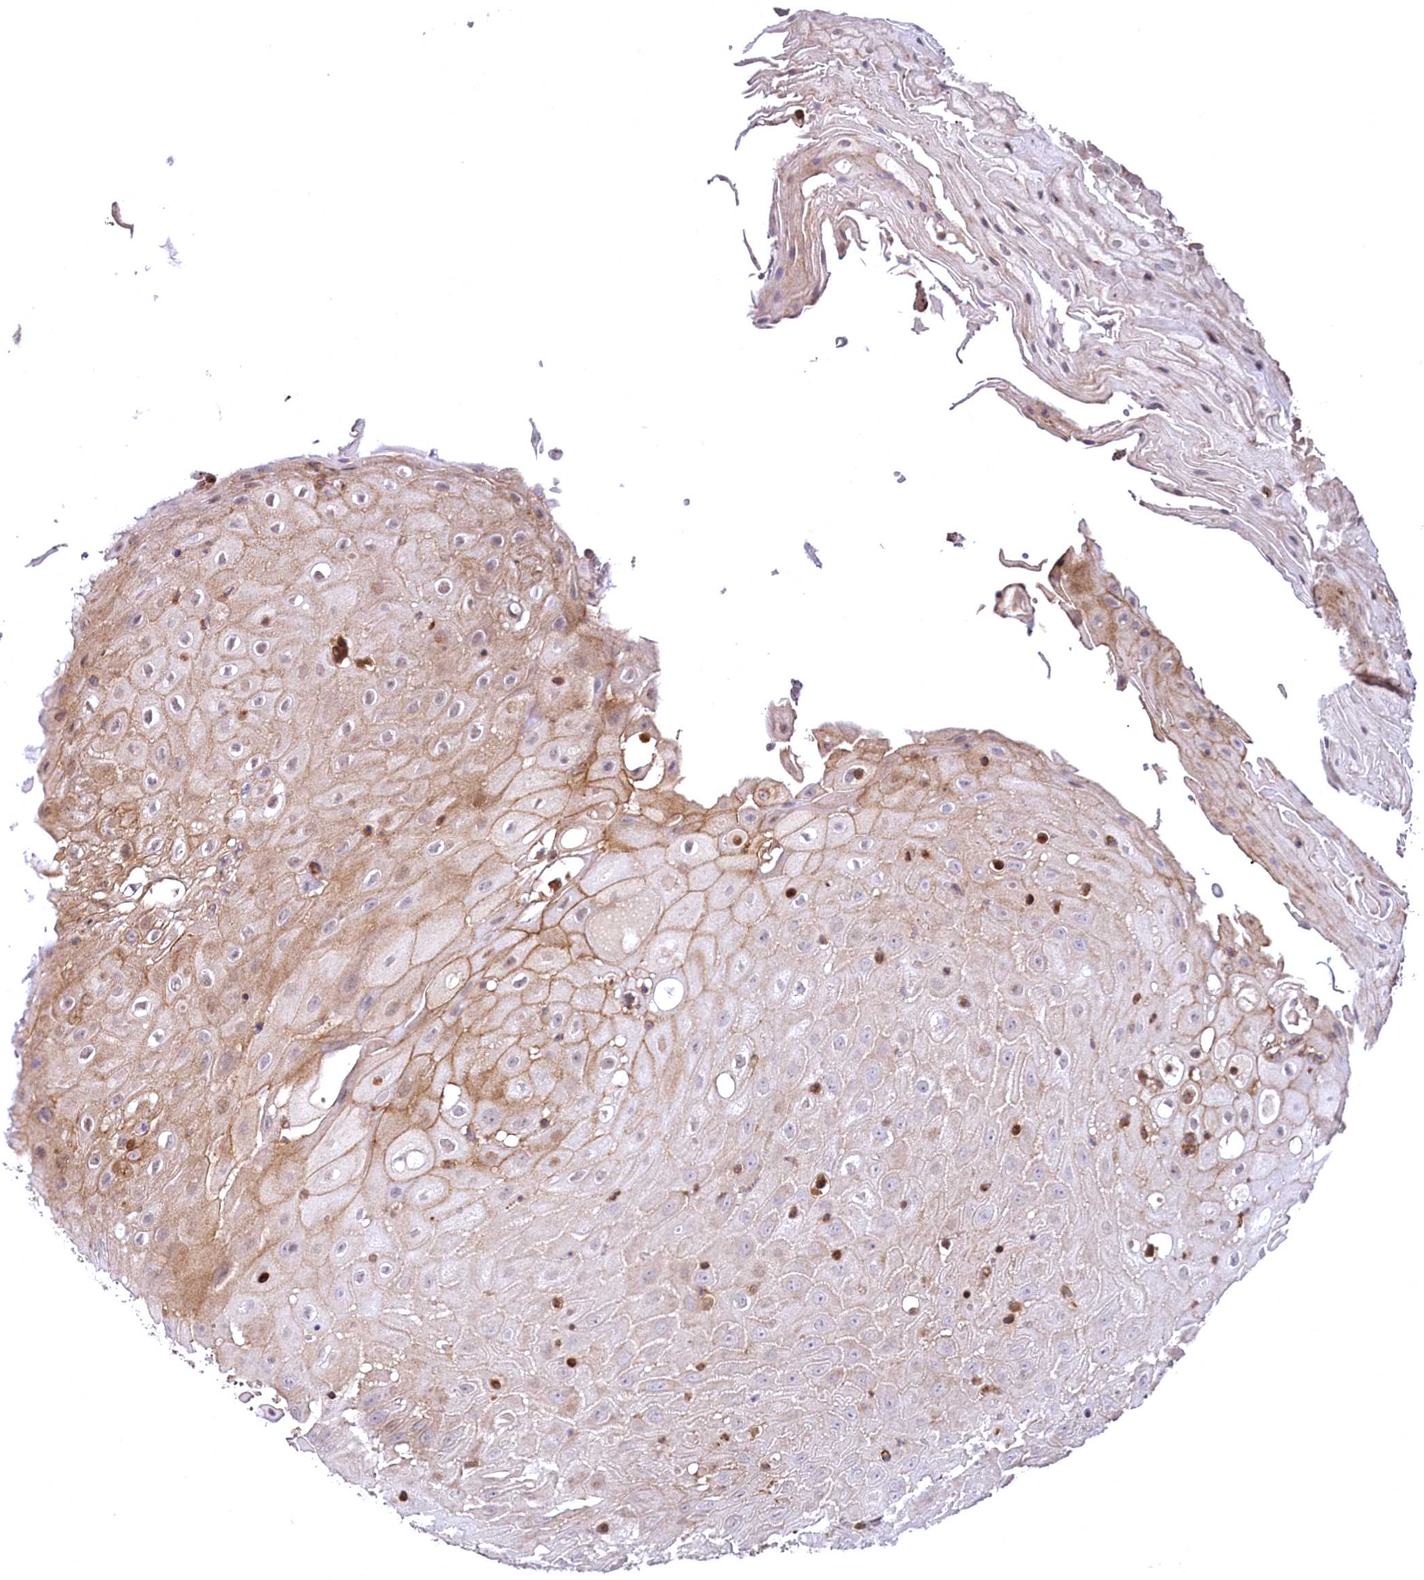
{"staining": {"intensity": "weak", "quantity": "<25%", "location": "cytoplasmic/membranous"}, "tissue": "oral mucosa", "cell_type": "Squamous epithelial cells", "image_type": "normal", "snomed": [{"axis": "morphology", "description": "Normal tissue, NOS"}, {"axis": "topography", "description": "Skeletal muscle"}, {"axis": "topography", "description": "Oral tissue"}, {"axis": "topography", "description": "Salivary gland"}, {"axis": "topography", "description": "Peripheral nerve tissue"}], "caption": "The histopathology image shows no staining of squamous epithelial cells in normal oral mucosa.", "gene": "SVIP", "patient": {"sex": "male", "age": 54}}